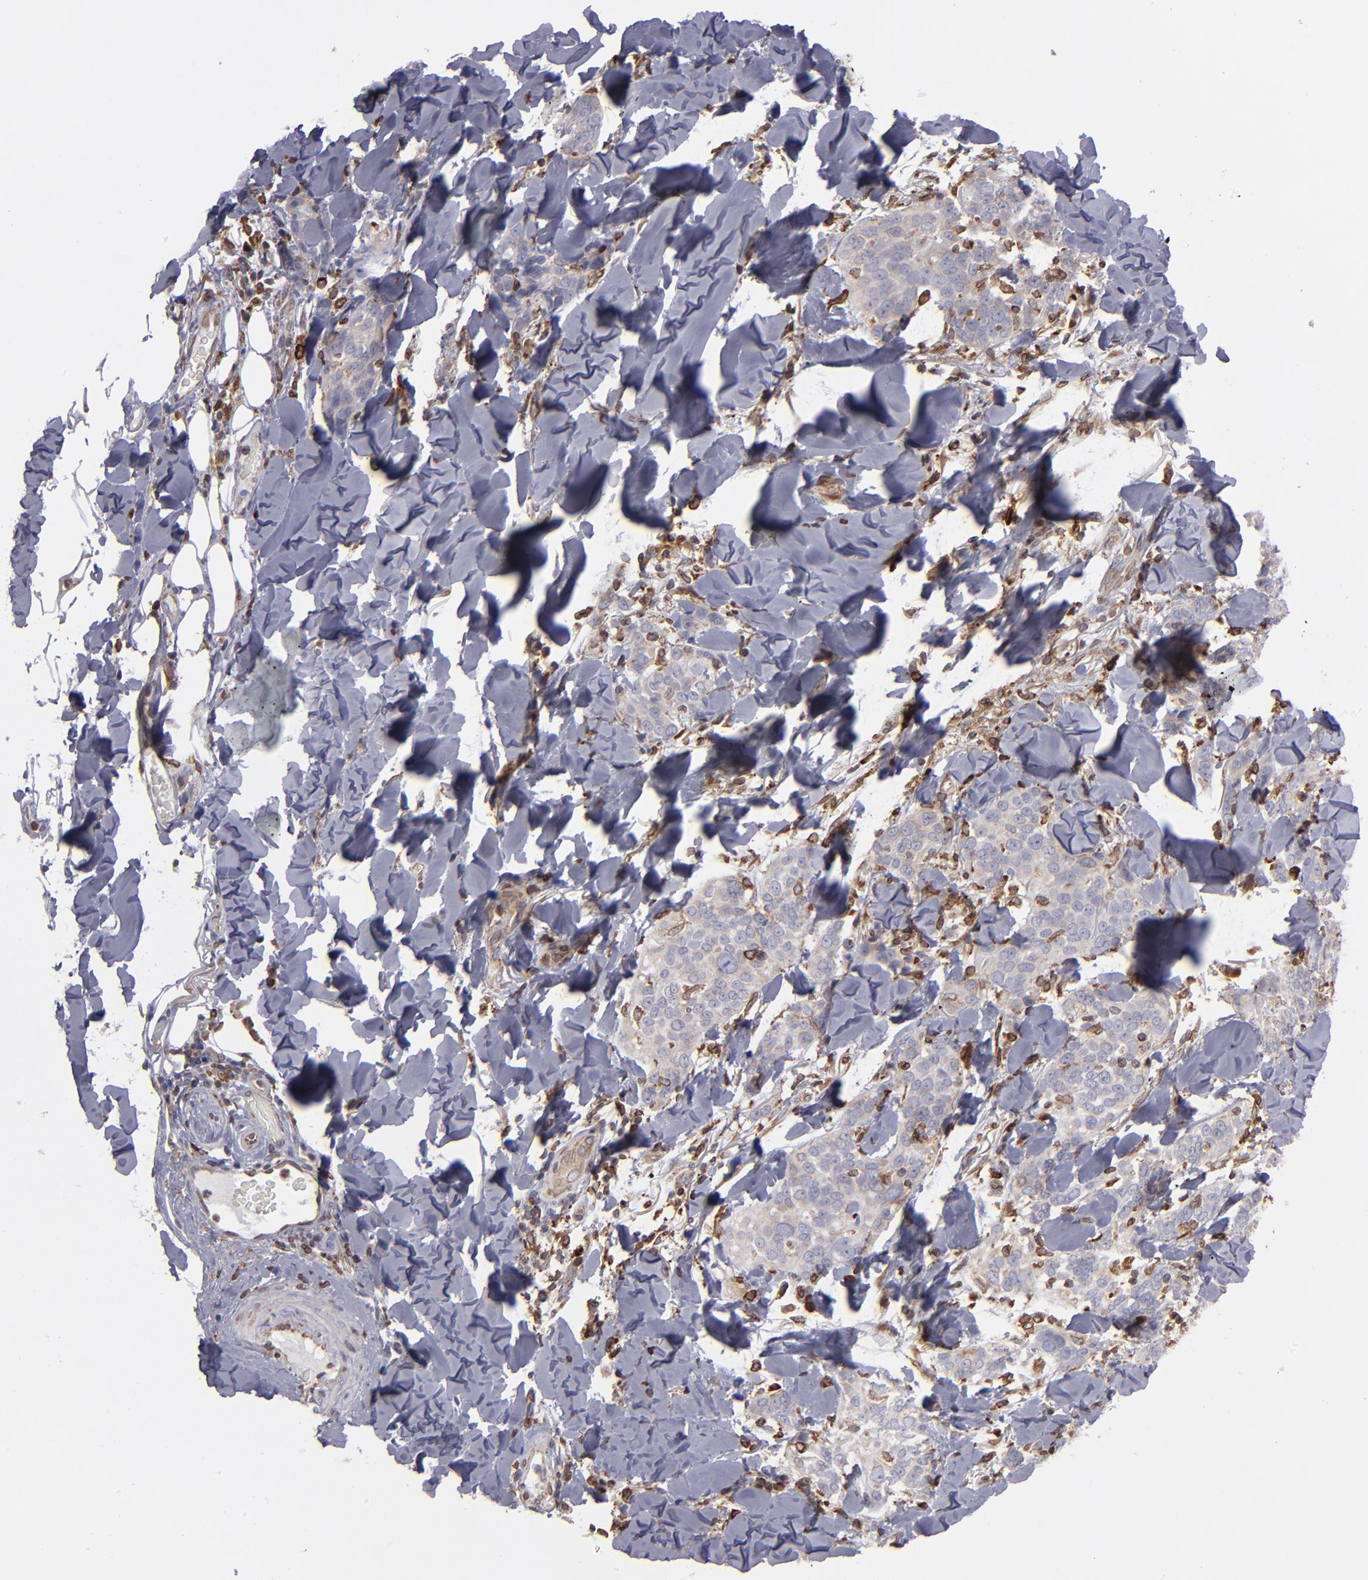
{"staining": {"intensity": "weak", "quantity": ">75%", "location": "cytoplasmic/membranous"}, "tissue": "skin cancer", "cell_type": "Tumor cells", "image_type": "cancer", "snomed": [{"axis": "morphology", "description": "Normal tissue, NOS"}, {"axis": "morphology", "description": "Squamous cell carcinoma, NOS"}, {"axis": "topography", "description": "Skin"}], "caption": "High-power microscopy captured an immunohistochemistry photomicrograph of skin cancer (squamous cell carcinoma), revealing weak cytoplasmic/membranous staining in about >75% of tumor cells. The staining was performed using DAB to visualize the protein expression in brown, while the nuclei were stained in blue with hematoxylin (Magnification: 20x).", "gene": "TMX1", "patient": {"sex": "female", "age": 83}}